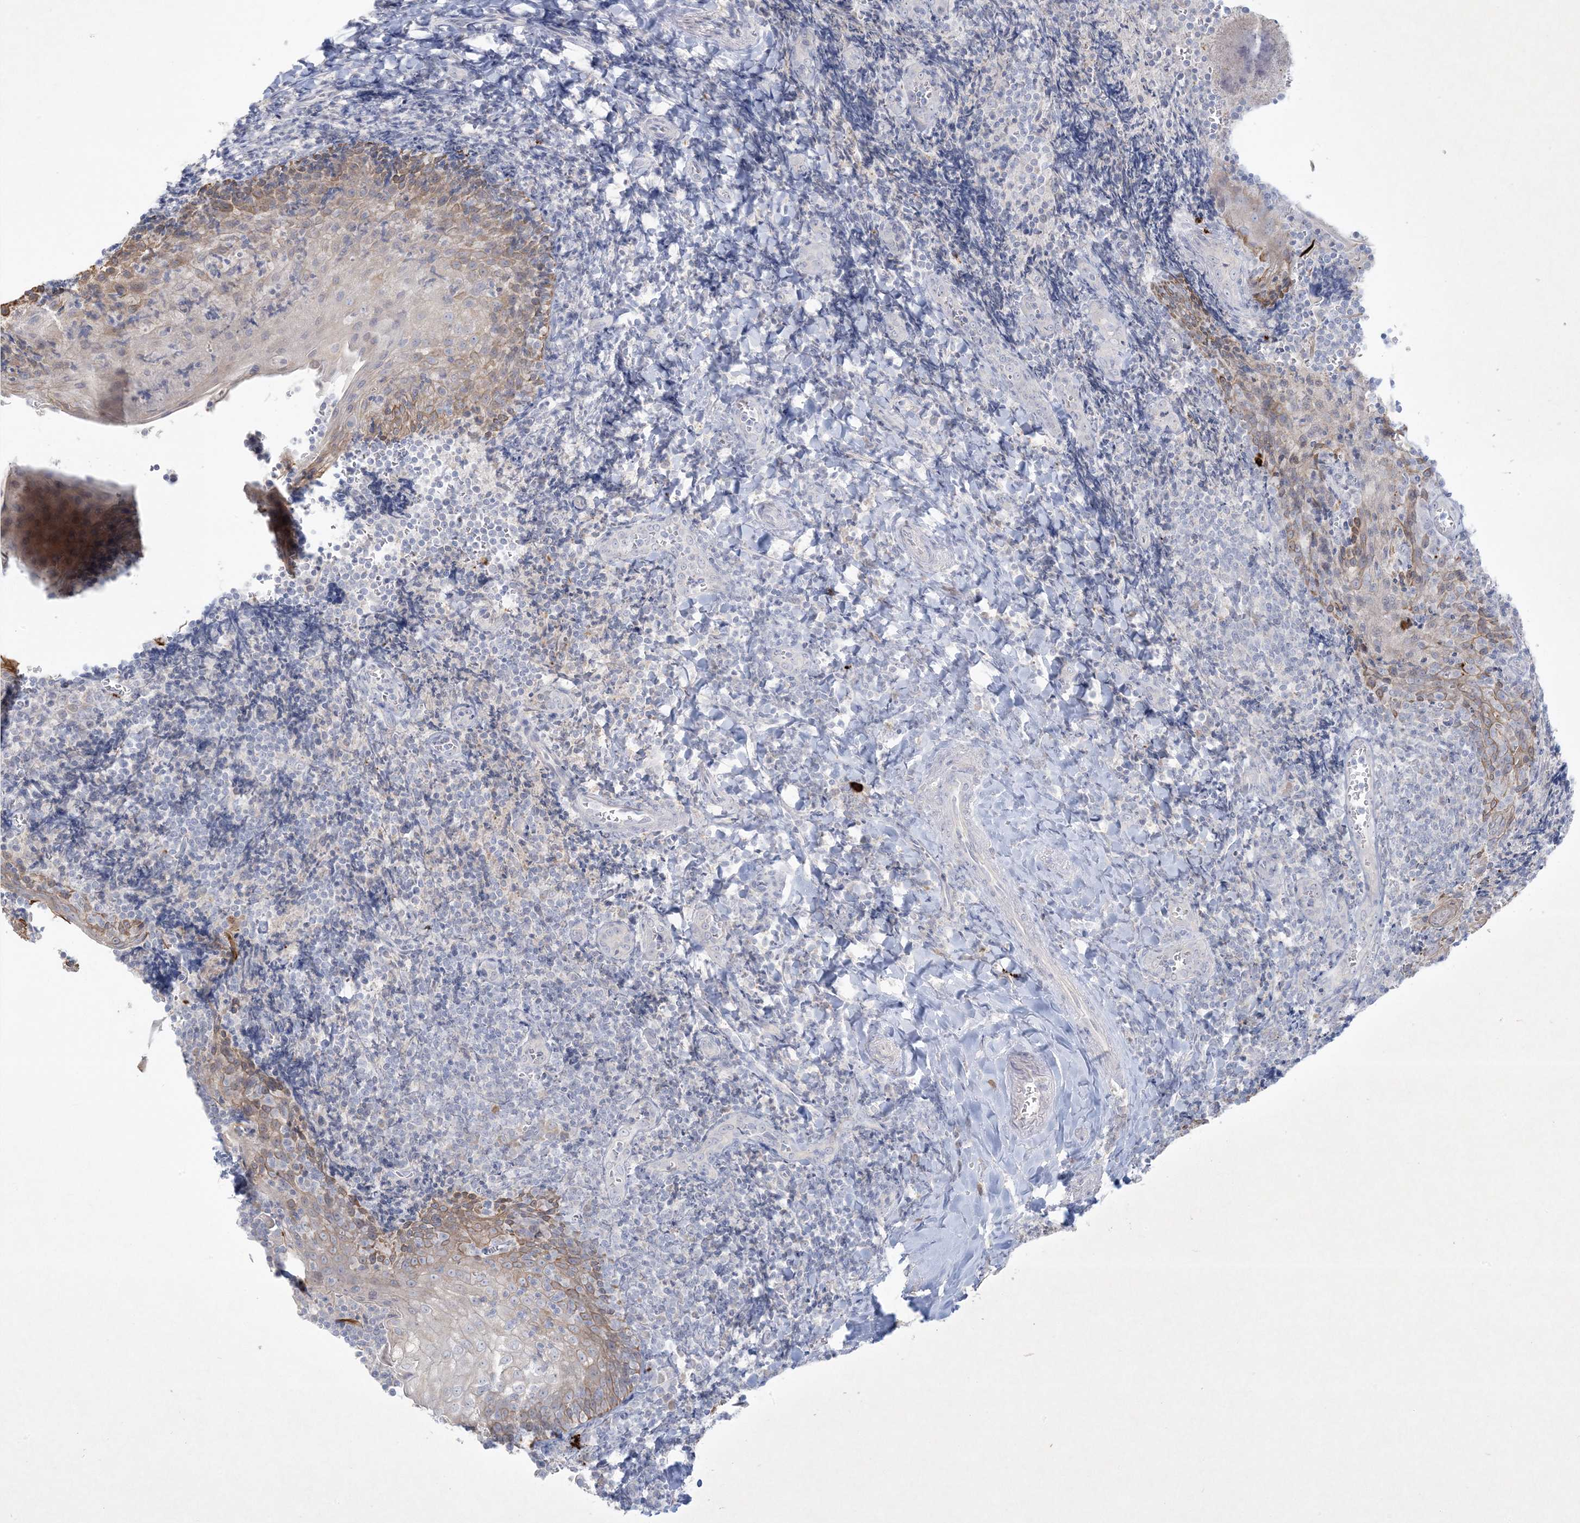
{"staining": {"intensity": "negative", "quantity": "none", "location": "none"}, "tissue": "tonsil", "cell_type": "Germinal center cells", "image_type": "normal", "snomed": [{"axis": "morphology", "description": "Normal tissue, NOS"}, {"axis": "topography", "description": "Tonsil"}], "caption": "An IHC micrograph of benign tonsil is shown. There is no staining in germinal center cells of tonsil. (Stains: DAB (3,3'-diaminobenzidine) immunohistochemistry with hematoxylin counter stain, Microscopy: brightfield microscopy at high magnification).", "gene": "CCDC24", "patient": {"sex": "male", "age": 27}}